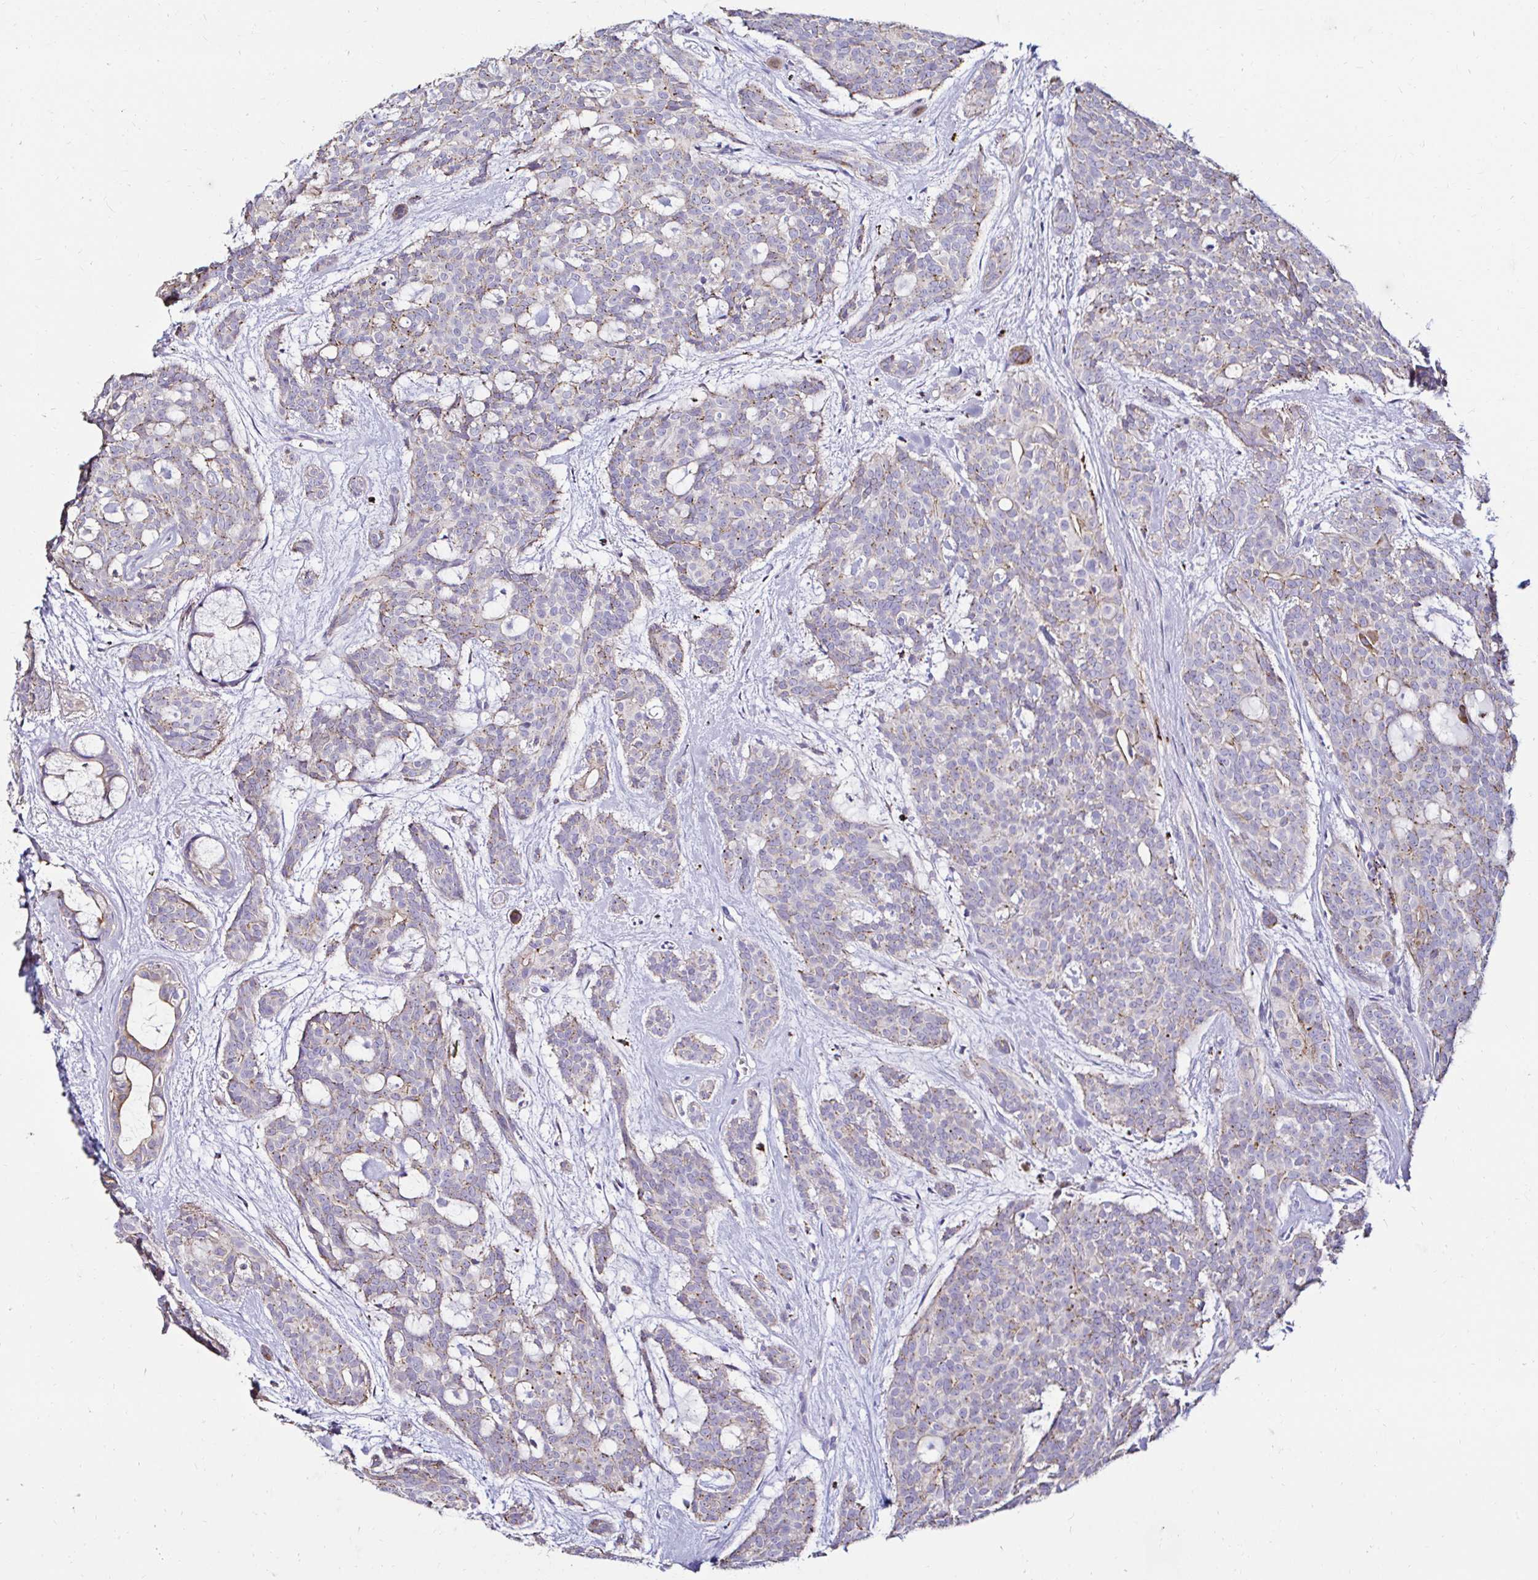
{"staining": {"intensity": "weak", "quantity": "25%-75%", "location": "cytoplasmic/membranous"}, "tissue": "head and neck cancer", "cell_type": "Tumor cells", "image_type": "cancer", "snomed": [{"axis": "morphology", "description": "Adenocarcinoma, NOS"}, {"axis": "topography", "description": "Head-Neck"}], "caption": "Immunohistochemistry micrograph of human adenocarcinoma (head and neck) stained for a protein (brown), which reveals low levels of weak cytoplasmic/membranous expression in about 25%-75% of tumor cells.", "gene": "GALNS", "patient": {"sex": "male", "age": 66}}